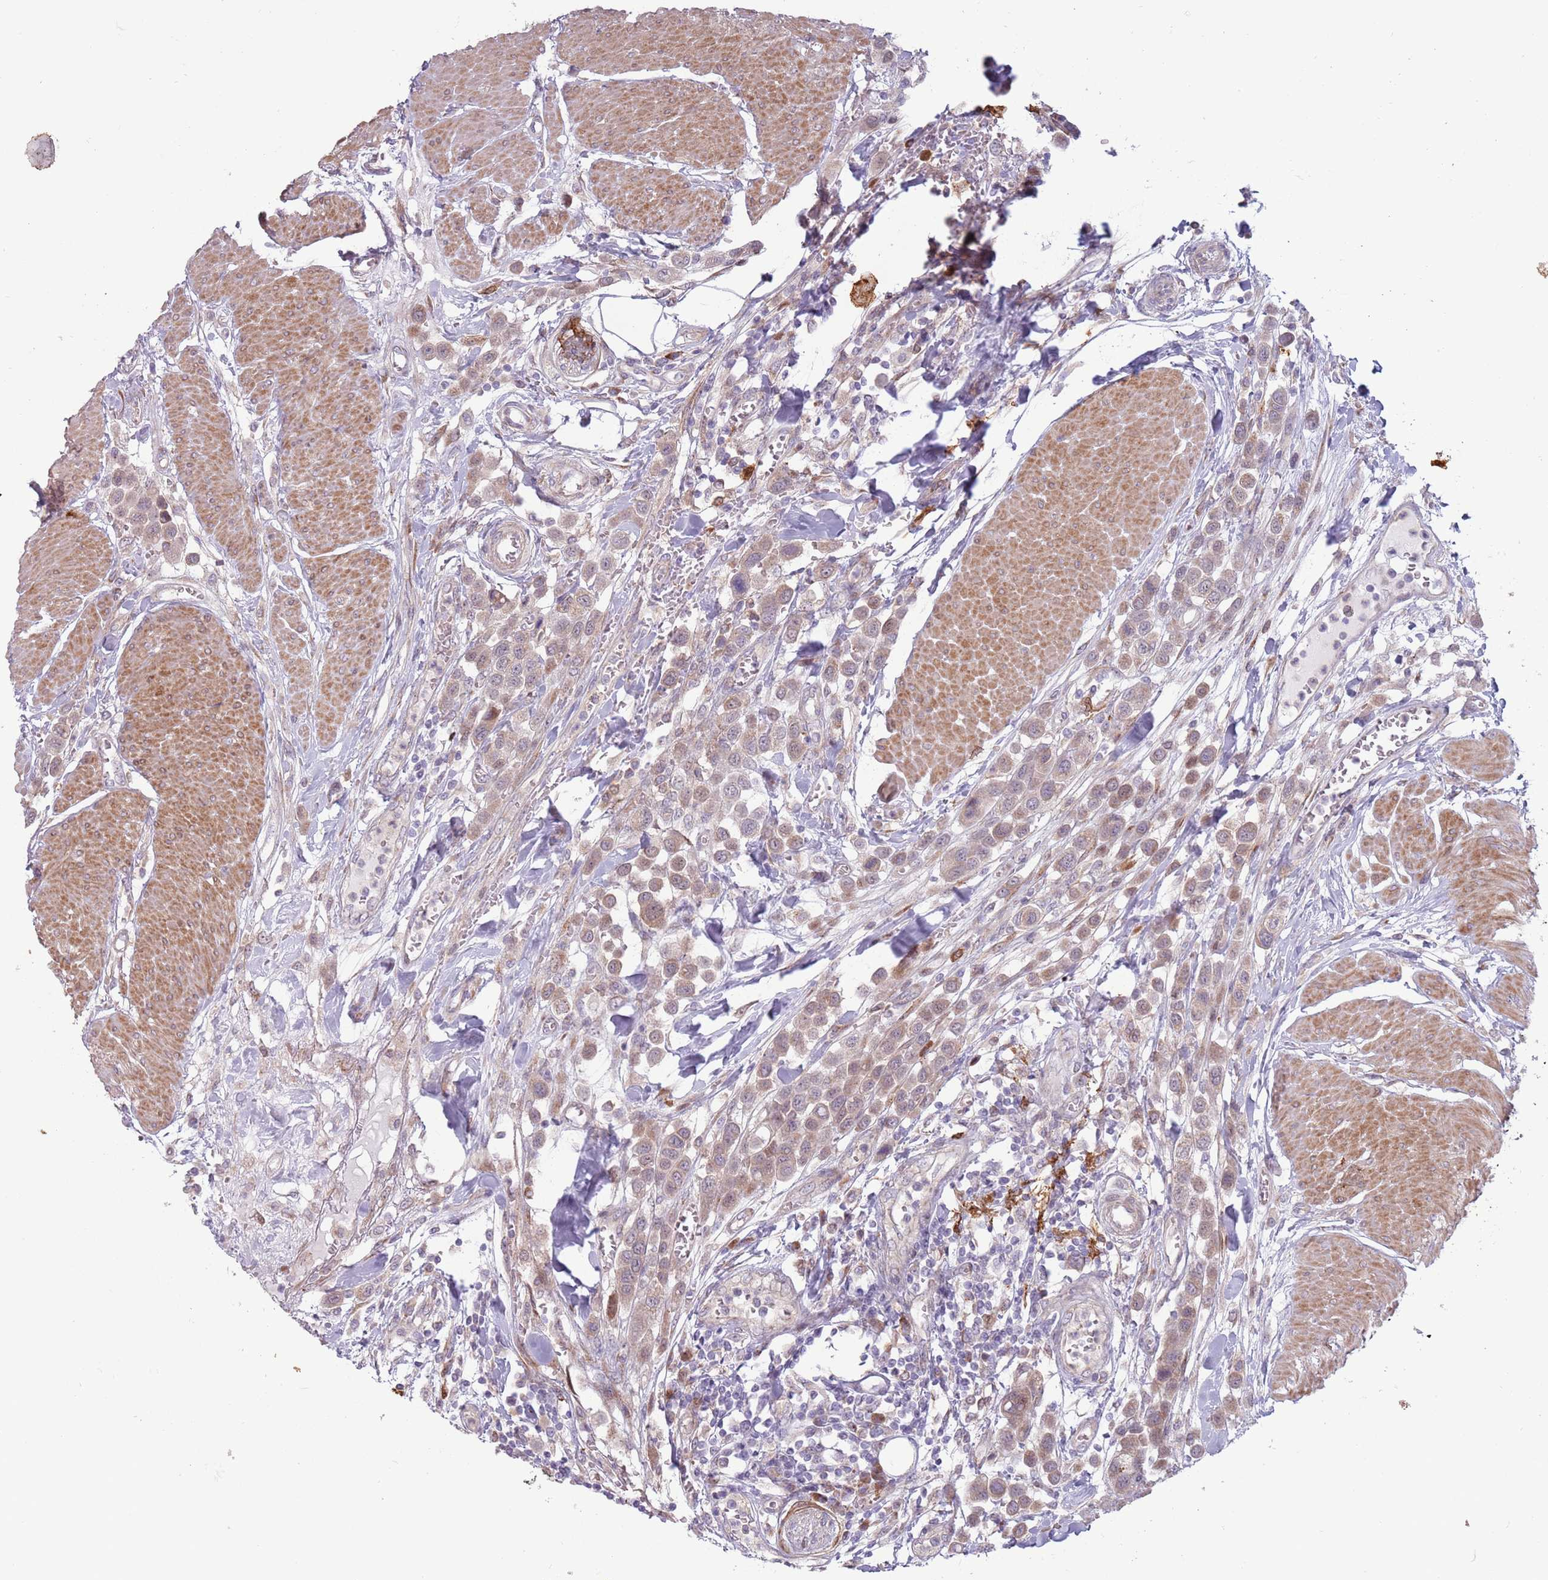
{"staining": {"intensity": "weak", "quantity": ">75%", "location": "cytoplasmic/membranous"}, "tissue": "urothelial cancer", "cell_type": "Tumor cells", "image_type": "cancer", "snomed": [{"axis": "morphology", "description": "Urothelial carcinoma, High grade"}, {"axis": "topography", "description": "Urinary bladder"}], "caption": "Urothelial carcinoma (high-grade) was stained to show a protein in brown. There is low levels of weak cytoplasmic/membranous staining in about >75% of tumor cells.", "gene": "CCDC150", "patient": {"sex": "male", "age": 50}}